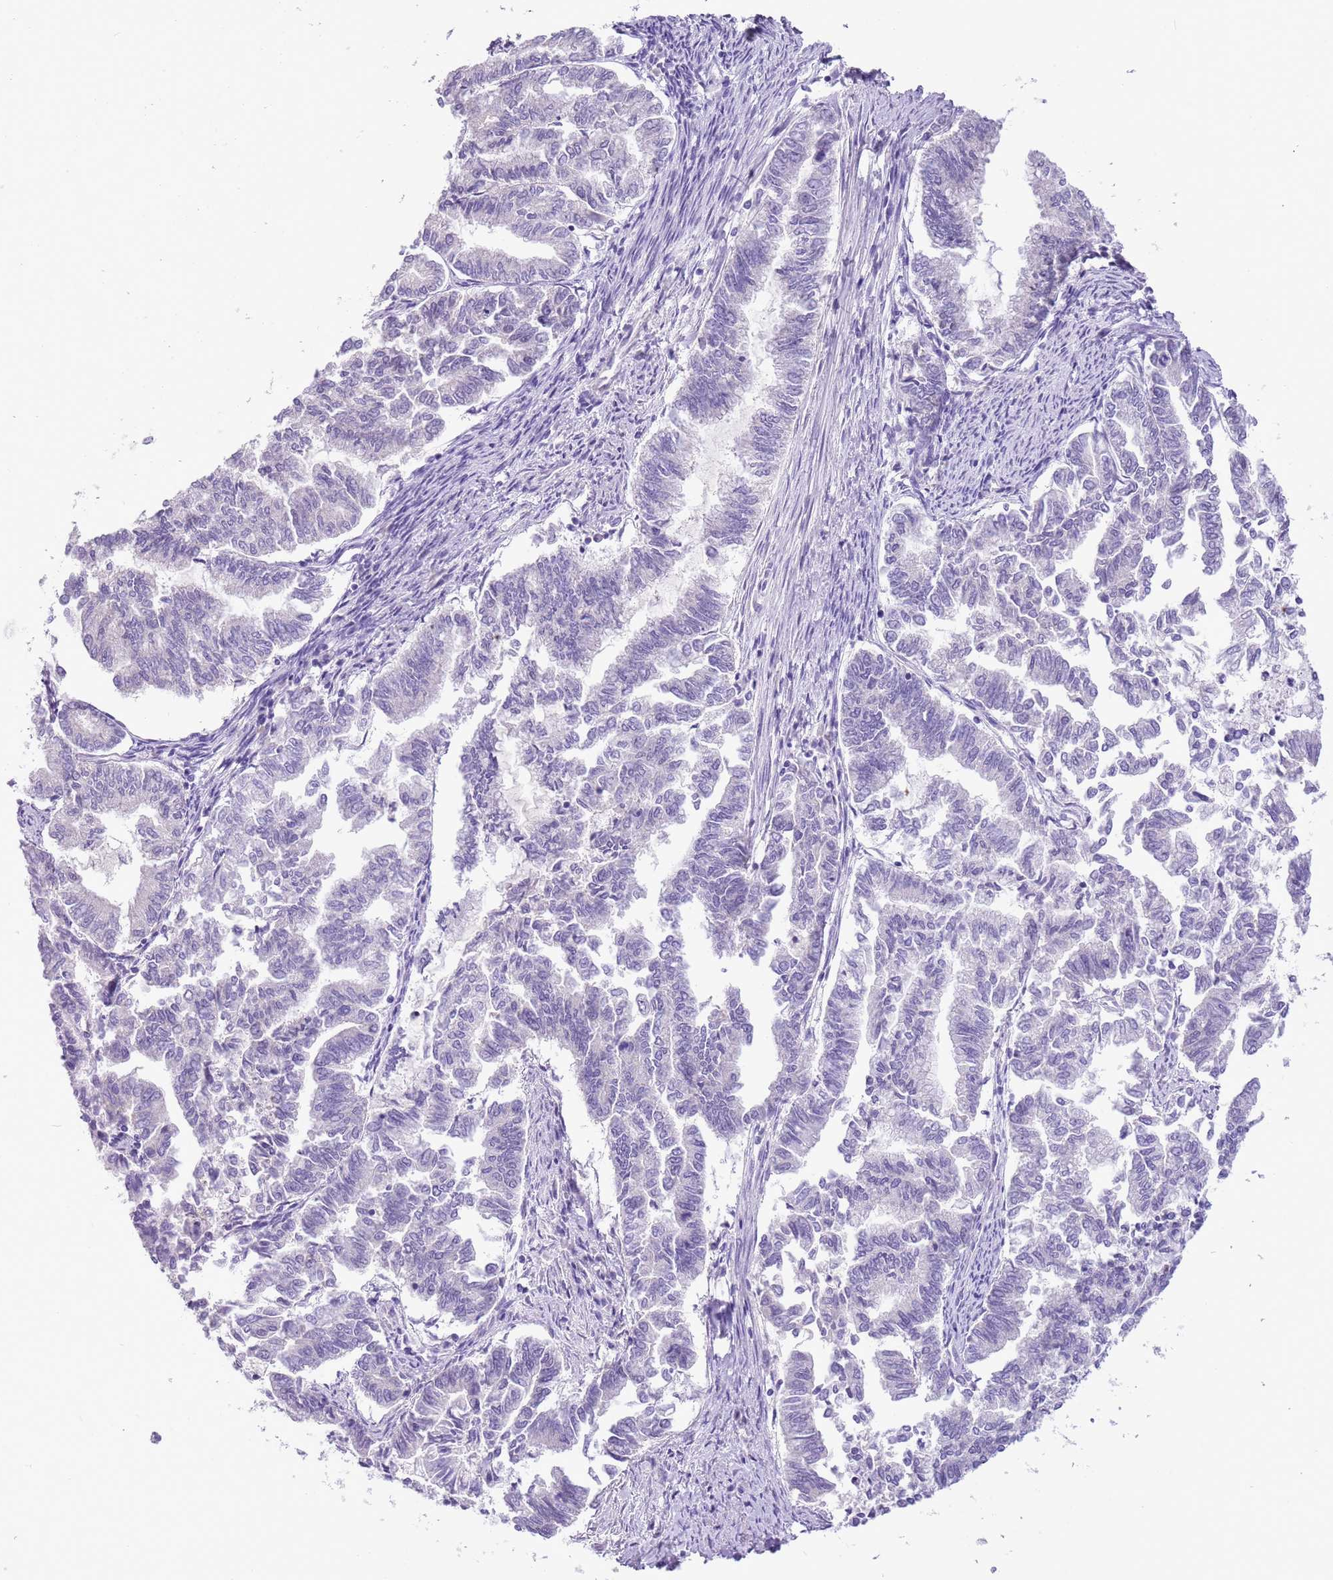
{"staining": {"intensity": "negative", "quantity": "none", "location": "none"}, "tissue": "endometrial cancer", "cell_type": "Tumor cells", "image_type": "cancer", "snomed": [{"axis": "morphology", "description": "Adenocarcinoma, NOS"}, {"axis": "topography", "description": "Endometrium"}], "caption": "Immunohistochemistry image of endometrial adenocarcinoma stained for a protein (brown), which demonstrates no expression in tumor cells.", "gene": "FAM120C", "patient": {"sex": "female", "age": 79}}